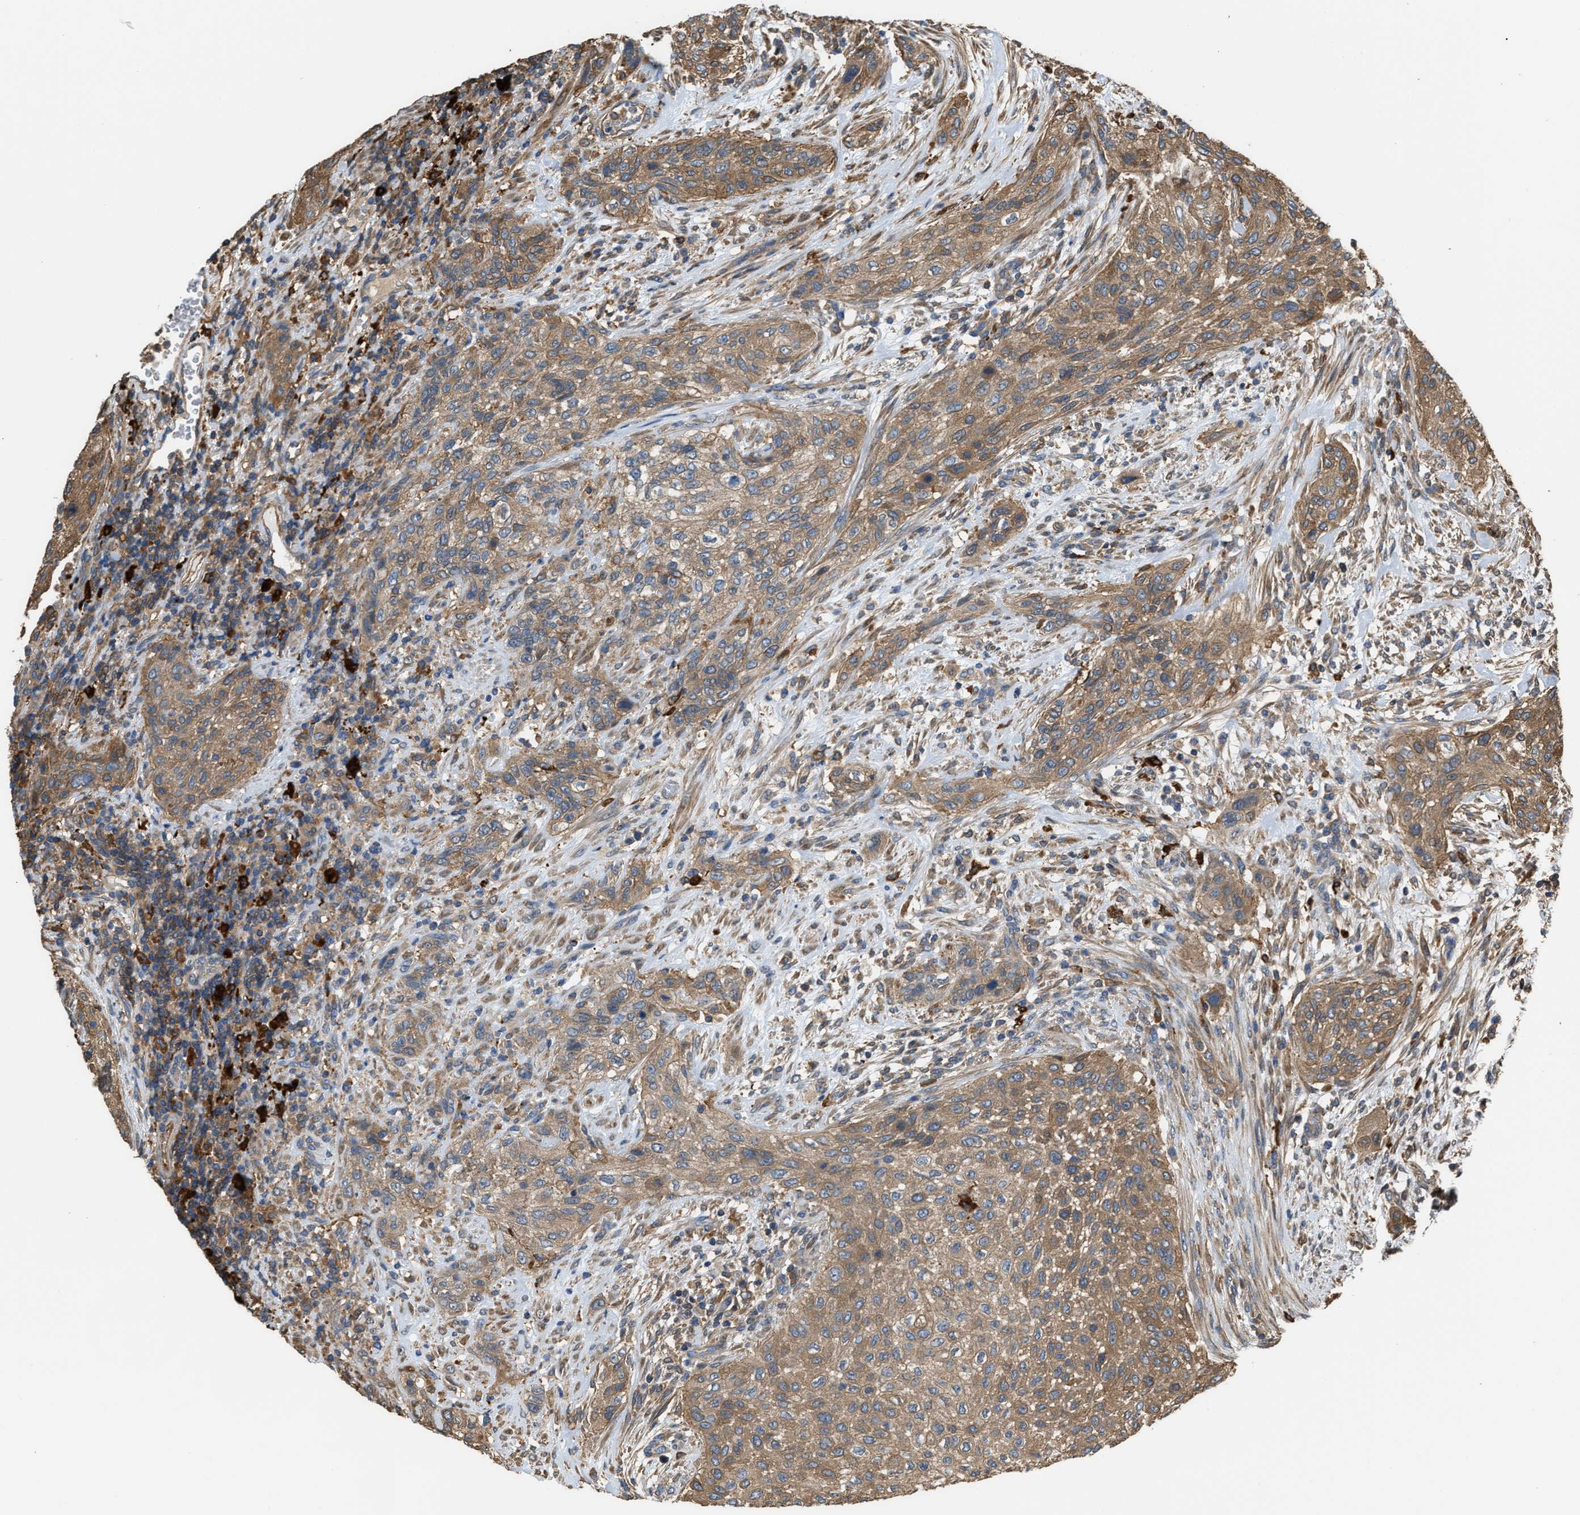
{"staining": {"intensity": "moderate", "quantity": ">75%", "location": "cytoplasmic/membranous"}, "tissue": "urothelial cancer", "cell_type": "Tumor cells", "image_type": "cancer", "snomed": [{"axis": "morphology", "description": "Urothelial carcinoma, Low grade"}, {"axis": "morphology", "description": "Urothelial carcinoma, High grade"}, {"axis": "topography", "description": "Urinary bladder"}], "caption": "A micrograph showing moderate cytoplasmic/membranous positivity in about >75% of tumor cells in urothelial cancer, as visualized by brown immunohistochemical staining.", "gene": "ATIC", "patient": {"sex": "male", "age": 35}}